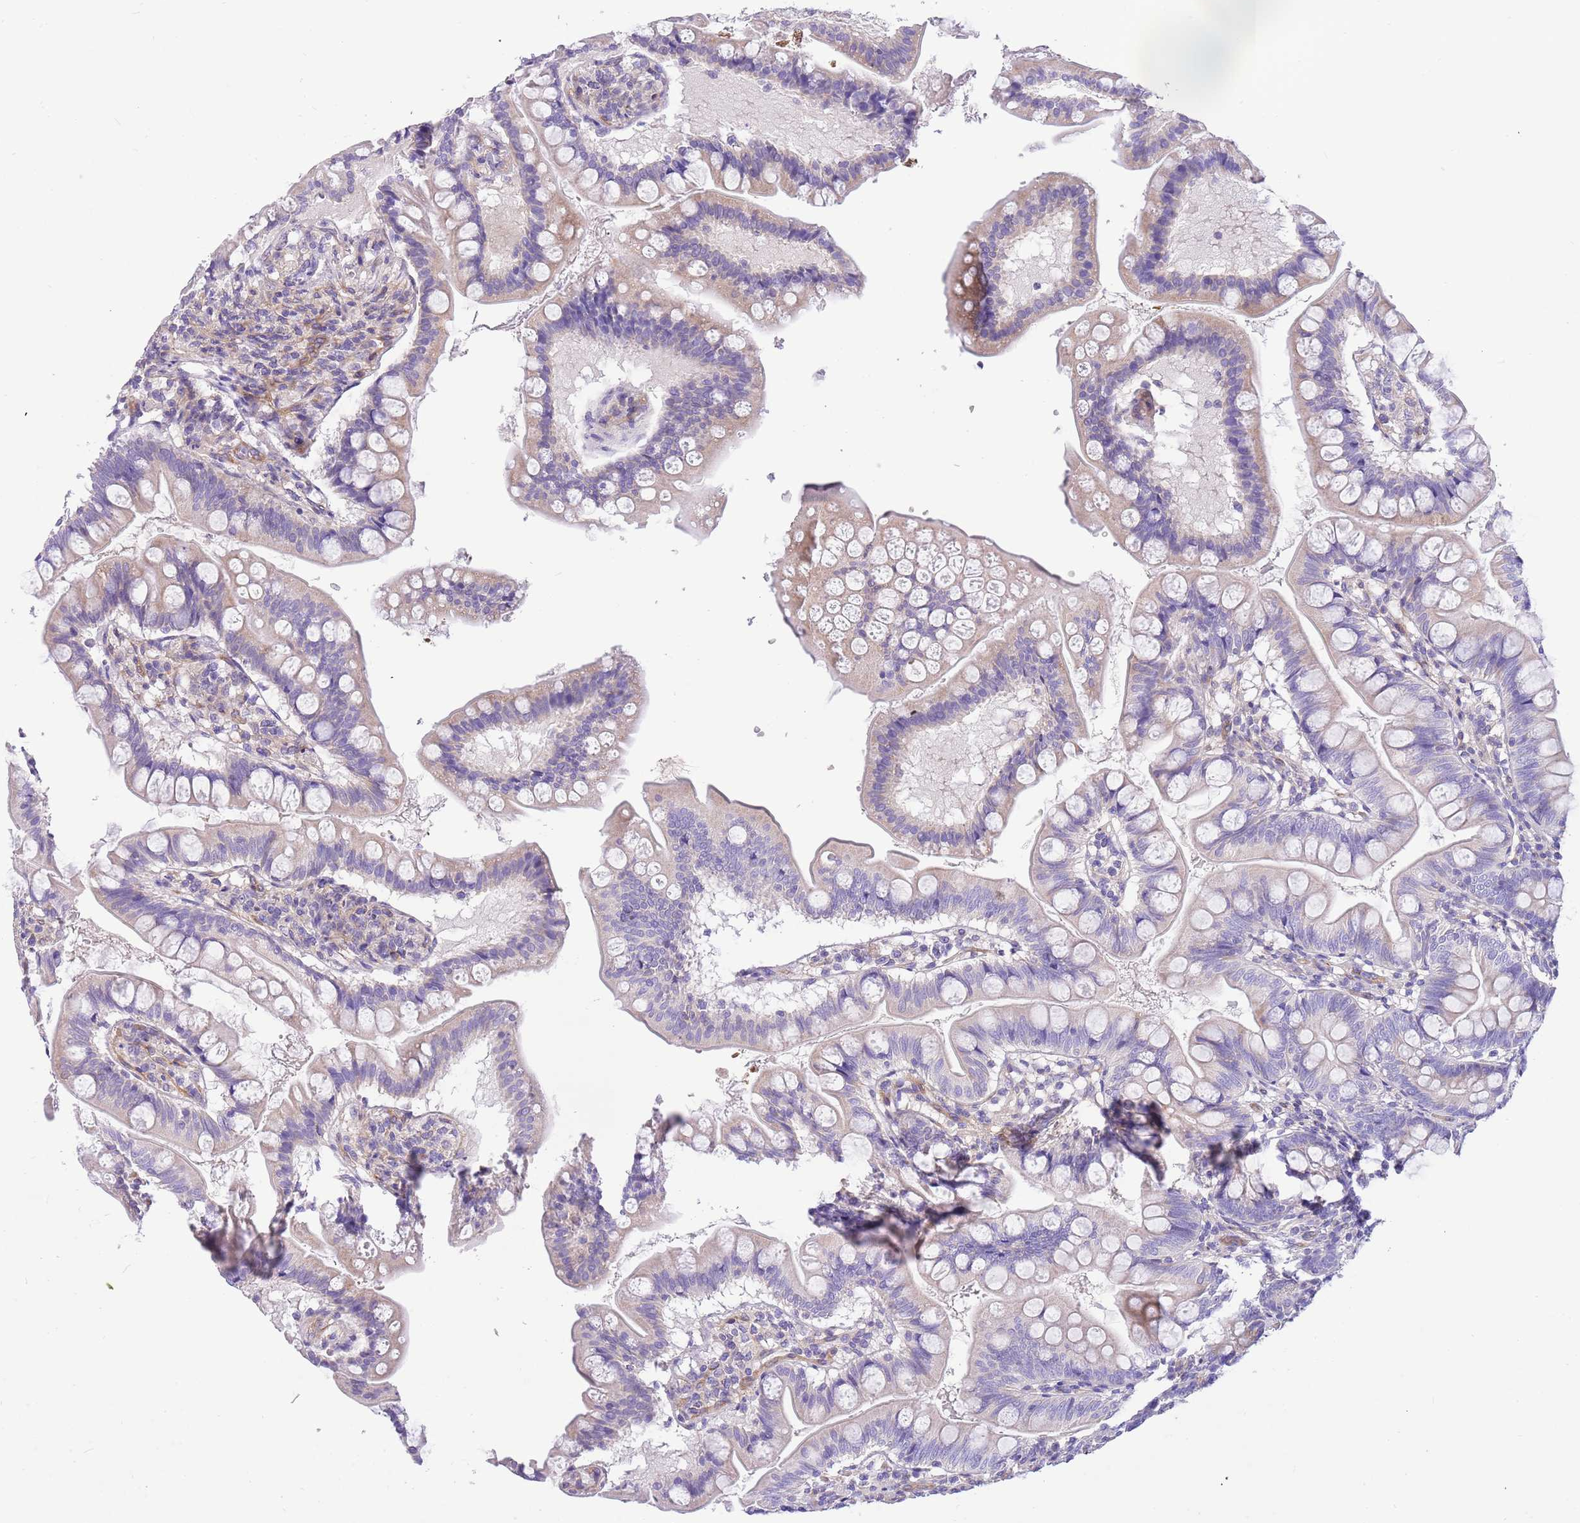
{"staining": {"intensity": "moderate", "quantity": "<25%", "location": "cytoplasmic/membranous"}, "tissue": "small intestine", "cell_type": "Glandular cells", "image_type": "normal", "snomed": [{"axis": "morphology", "description": "Normal tissue, NOS"}, {"axis": "topography", "description": "Small intestine"}], "caption": "Immunohistochemical staining of normal small intestine demonstrates low levels of moderate cytoplasmic/membranous staining in approximately <25% of glandular cells.", "gene": "SERINC3", "patient": {"sex": "male", "age": 7}}